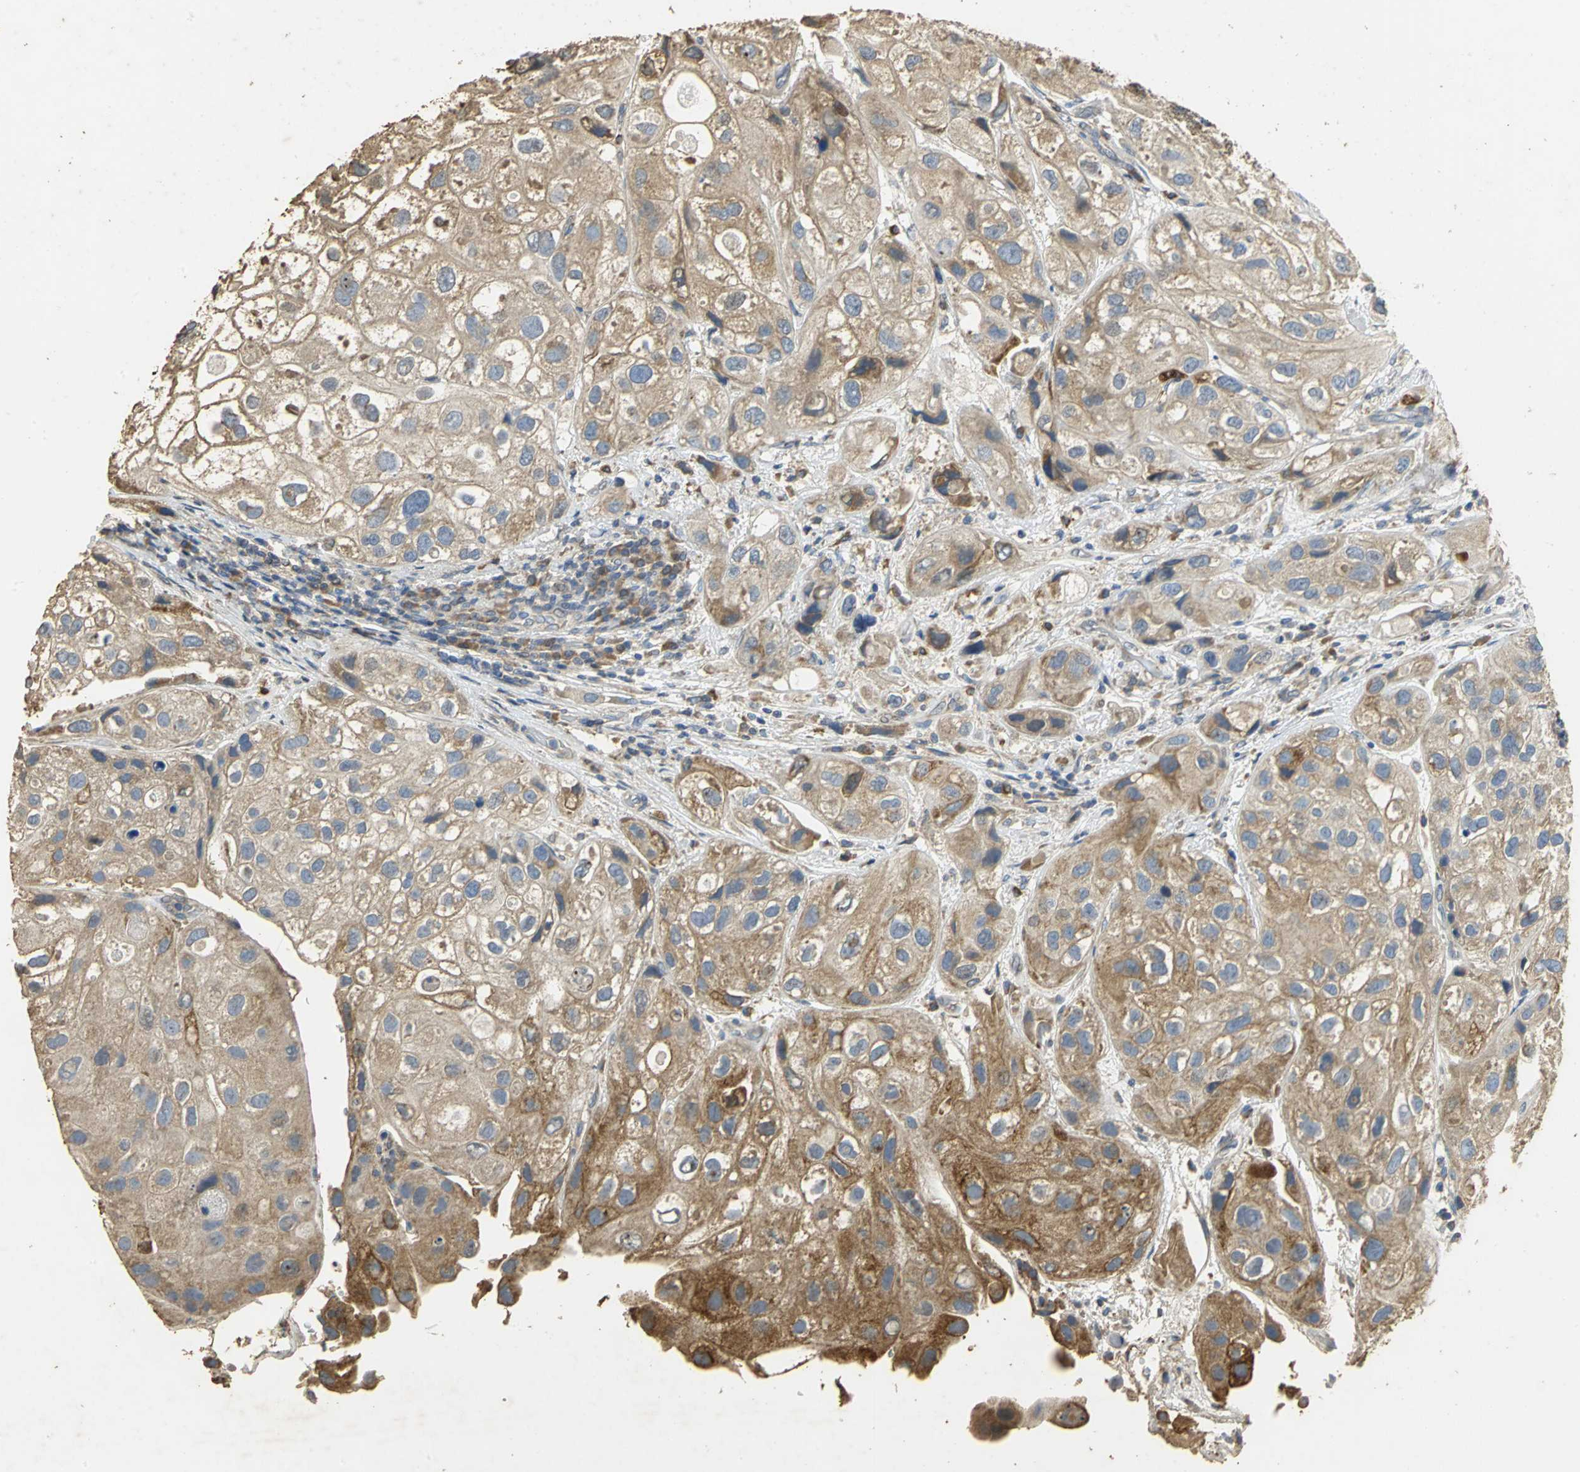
{"staining": {"intensity": "moderate", "quantity": ">75%", "location": "cytoplasmic/membranous"}, "tissue": "urothelial cancer", "cell_type": "Tumor cells", "image_type": "cancer", "snomed": [{"axis": "morphology", "description": "Urothelial carcinoma, High grade"}, {"axis": "topography", "description": "Urinary bladder"}], "caption": "Approximately >75% of tumor cells in urothelial carcinoma (high-grade) show moderate cytoplasmic/membranous protein staining as visualized by brown immunohistochemical staining.", "gene": "ACSL4", "patient": {"sex": "female", "age": 64}}